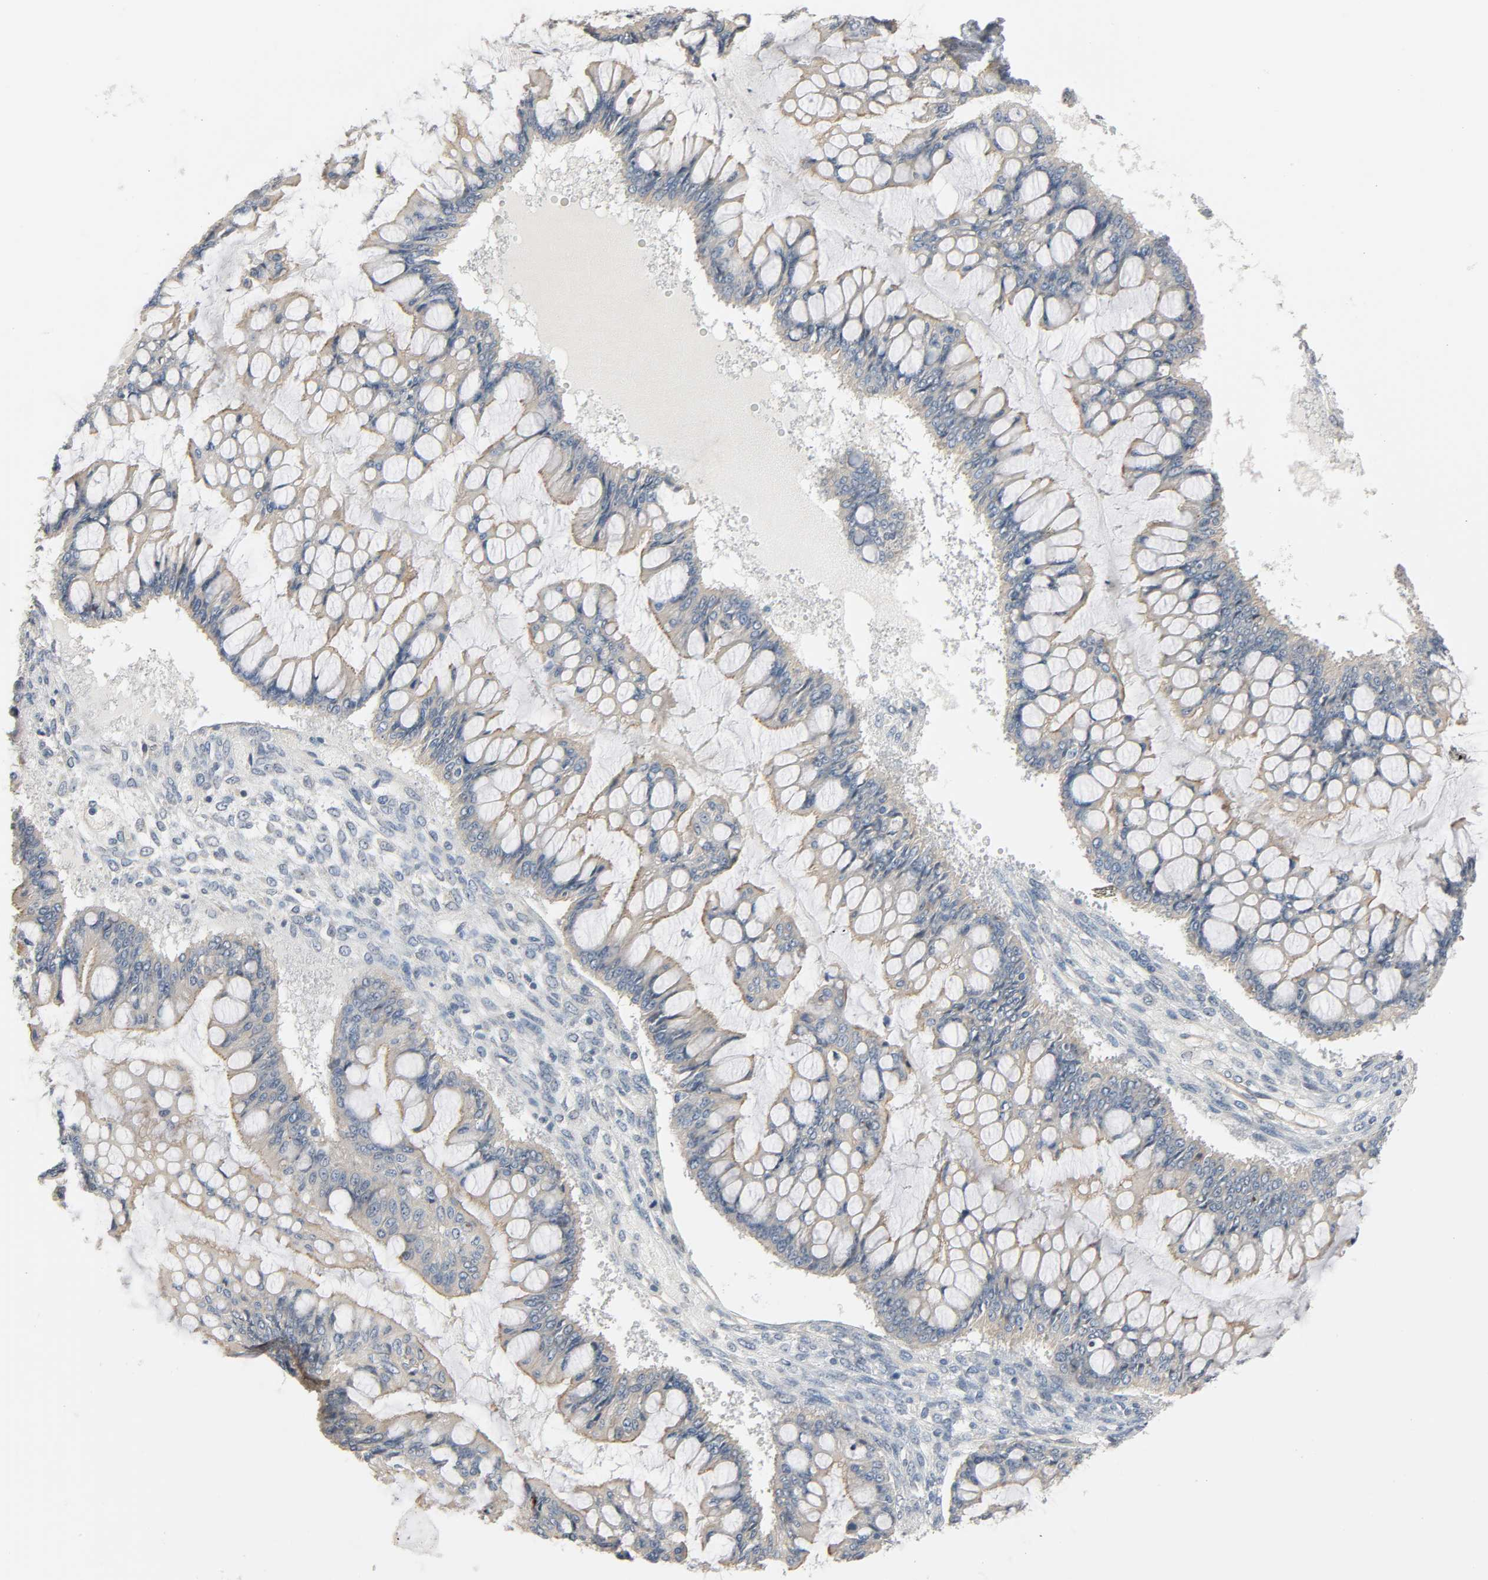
{"staining": {"intensity": "weak", "quantity": ">75%", "location": "cytoplasmic/membranous"}, "tissue": "ovarian cancer", "cell_type": "Tumor cells", "image_type": "cancer", "snomed": [{"axis": "morphology", "description": "Cystadenocarcinoma, mucinous, NOS"}, {"axis": "topography", "description": "Ovary"}], "caption": "Protein staining reveals weak cytoplasmic/membranous expression in about >75% of tumor cells in ovarian cancer (mucinous cystadenocarcinoma). The staining was performed using DAB (3,3'-diaminobenzidine) to visualize the protein expression in brown, while the nuclei were stained in blue with hematoxylin (Magnification: 20x).", "gene": "LIMCH1", "patient": {"sex": "female", "age": 73}}